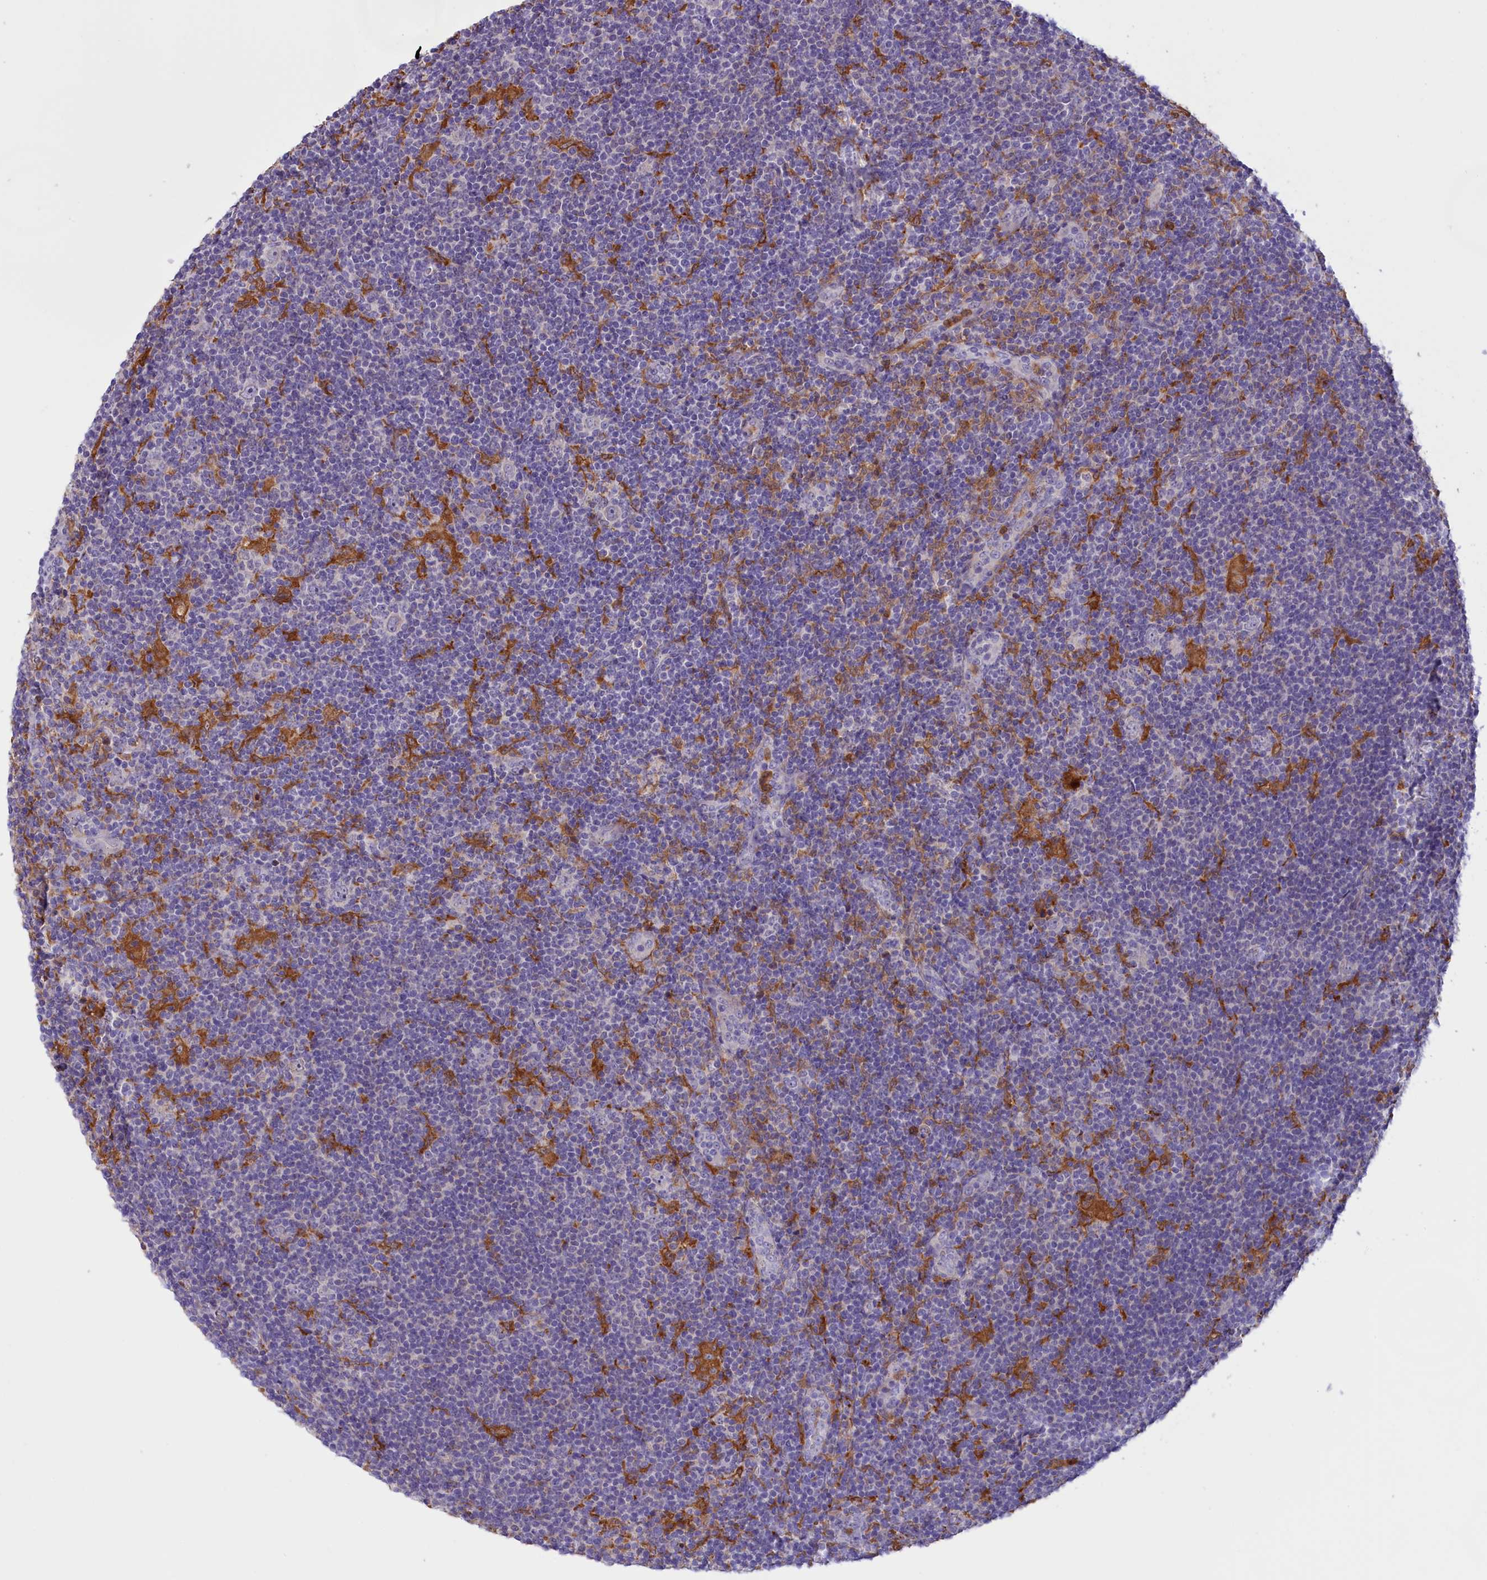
{"staining": {"intensity": "negative", "quantity": "none", "location": "none"}, "tissue": "lymphoma", "cell_type": "Tumor cells", "image_type": "cancer", "snomed": [{"axis": "morphology", "description": "Hodgkin's disease, NOS"}, {"axis": "topography", "description": "Lymph node"}], "caption": "The micrograph displays no significant expression in tumor cells of lymphoma.", "gene": "FAM149B1", "patient": {"sex": "female", "age": 57}}